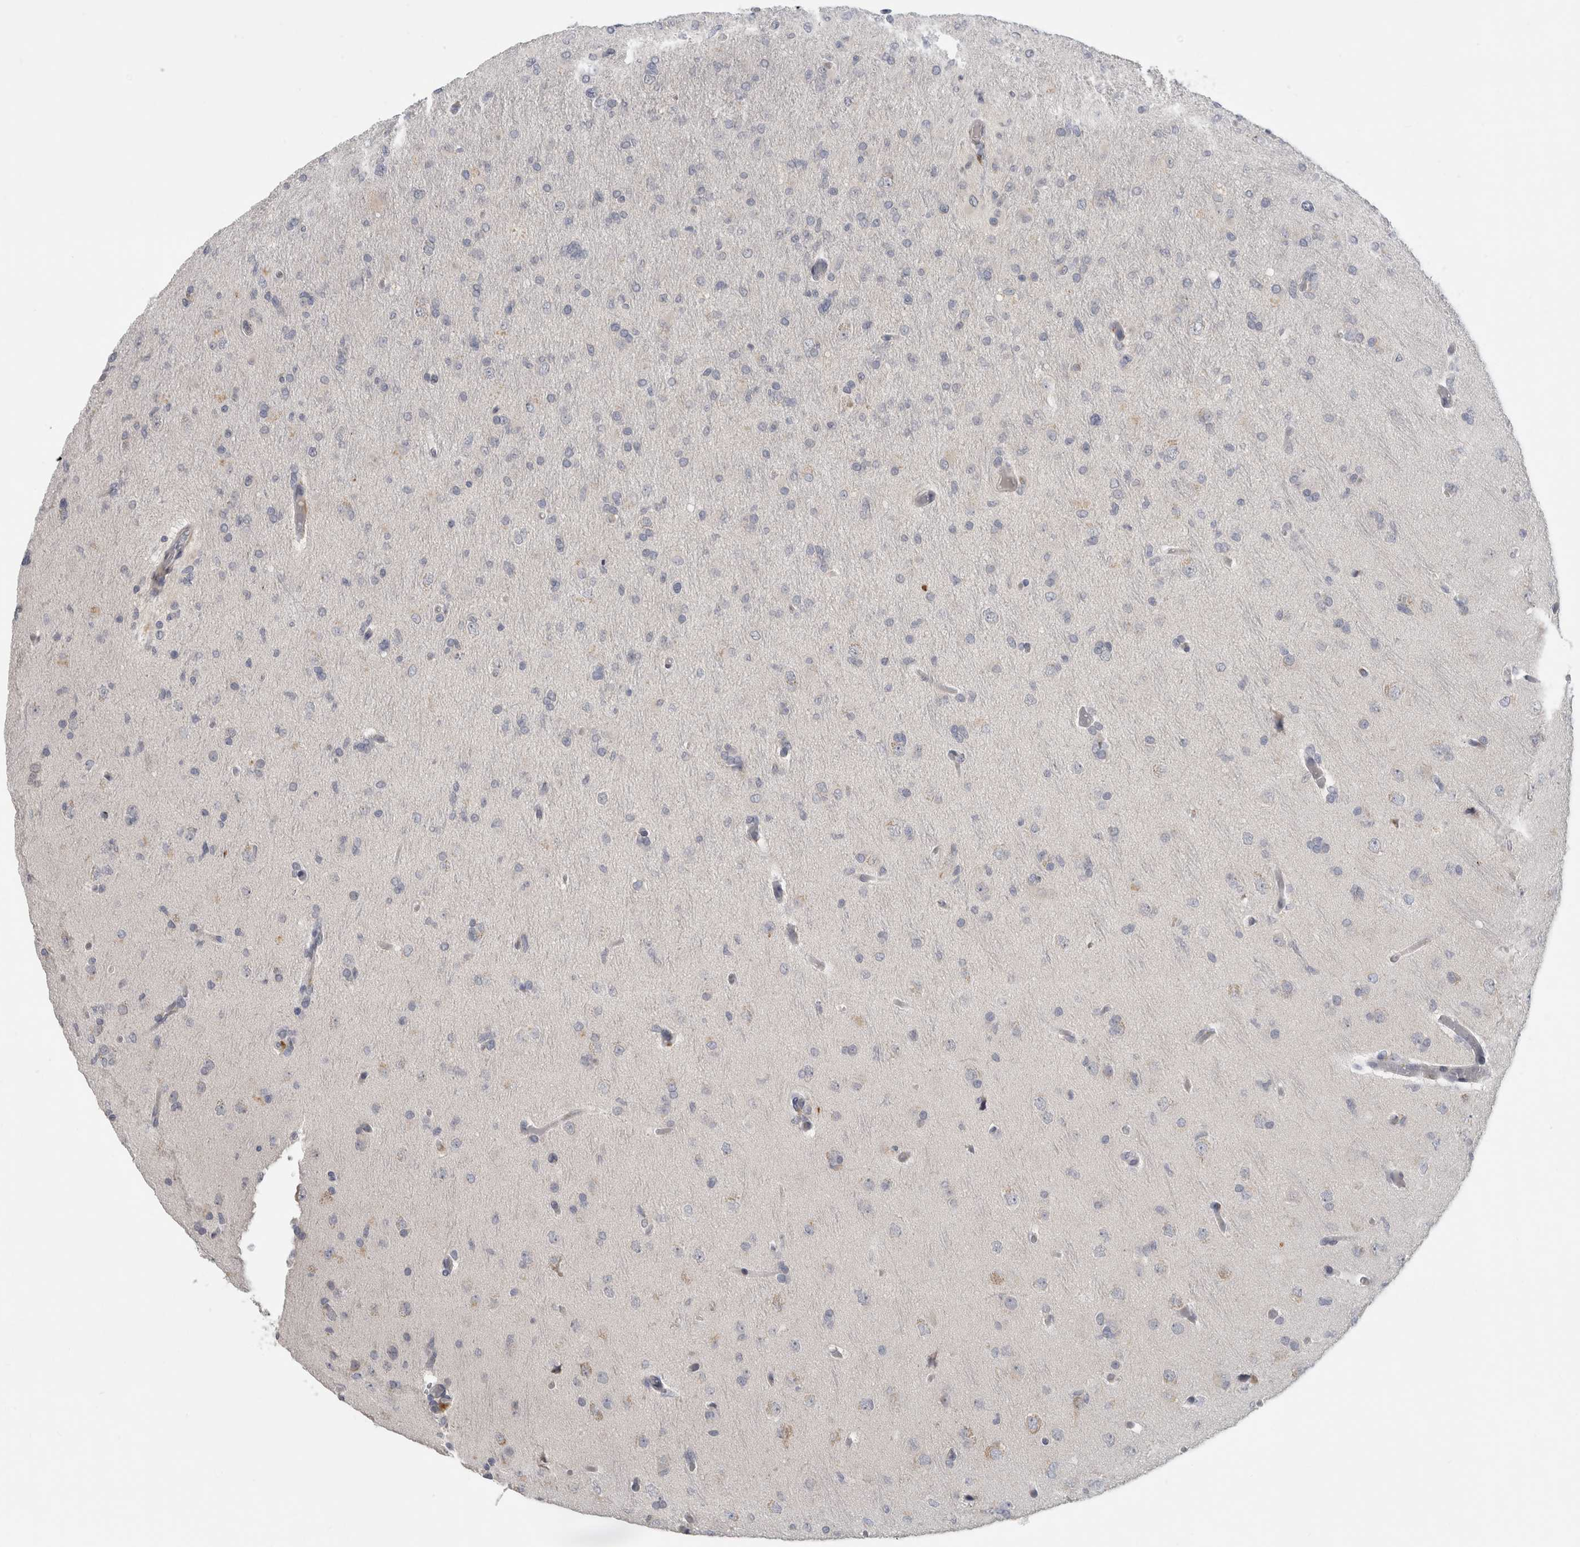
{"staining": {"intensity": "negative", "quantity": "none", "location": "none"}, "tissue": "glioma", "cell_type": "Tumor cells", "image_type": "cancer", "snomed": [{"axis": "morphology", "description": "Glioma, malignant, High grade"}, {"axis": "topography", "description": "Cerebral cortex"}], "caption": "An immunohistochemistry (IHC) micrograph of glioma is shown. There is no staining in tumor cells of glioma.", "gene": "MGAT1", "patient": {"sex": "female", "age": 36}}